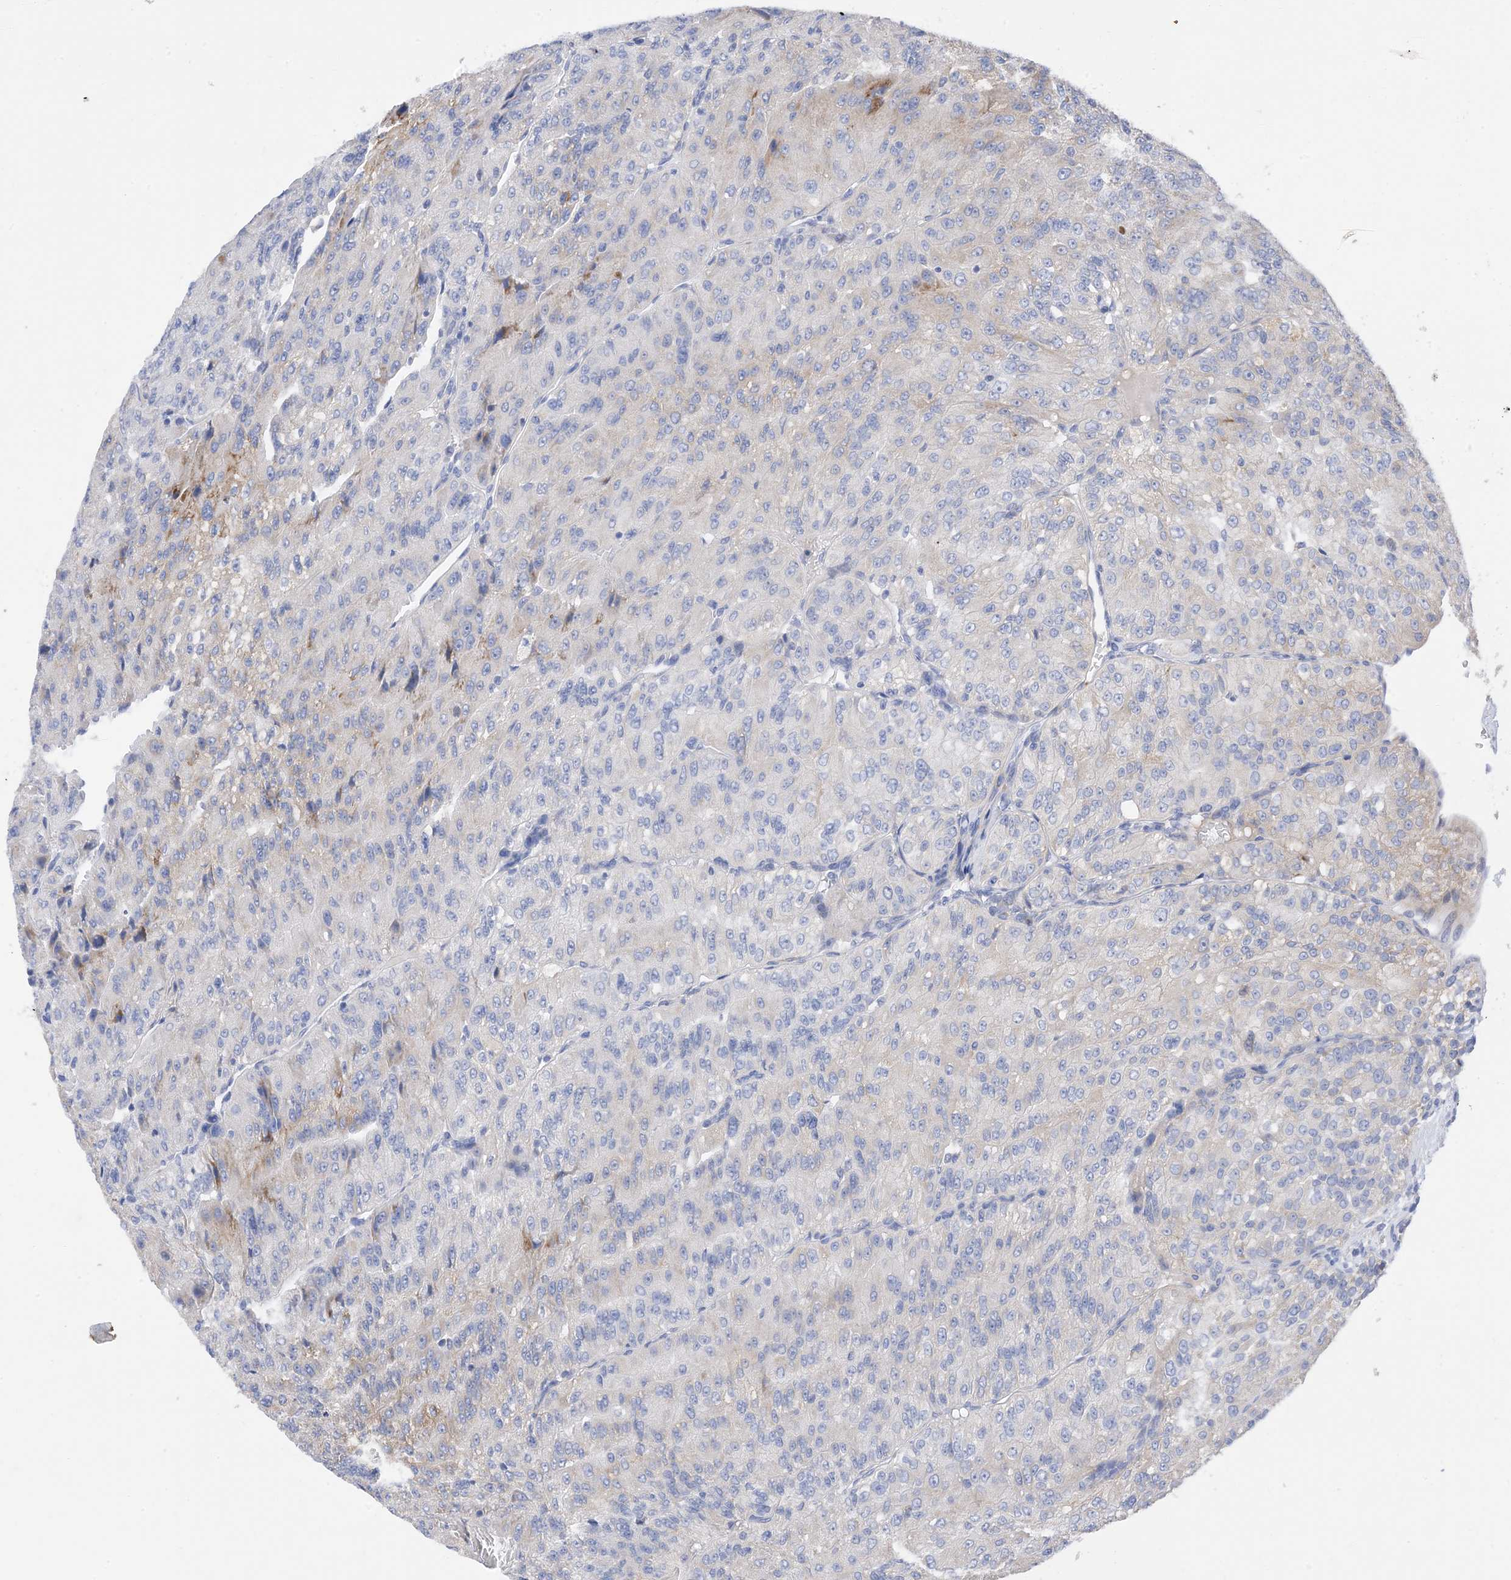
{"staining": {"intensity": "negative", "quantity": "none", "location": "none"}, "tissue": "renal cancer", "cell_type": "Tumor cells", "image_type": "cancer", "snomed": [{"axis": "morphology", "description": "Adenocarcinoma, NOS"}, {"axis": "topography", "description": "Kidney"}], "caption": "Renal cancer was stained to show a protein in brown. There is no significant positivity in tumor cells. Brightfield microscopy of immunohistochemistry (IHC) stained with DAB (3,3'-diaminobenzidine) (brown) and hematoxylin (blue), captured at high magnification.", "gene": "PLK4", "patient": {"sex": "female", "age": 63}}